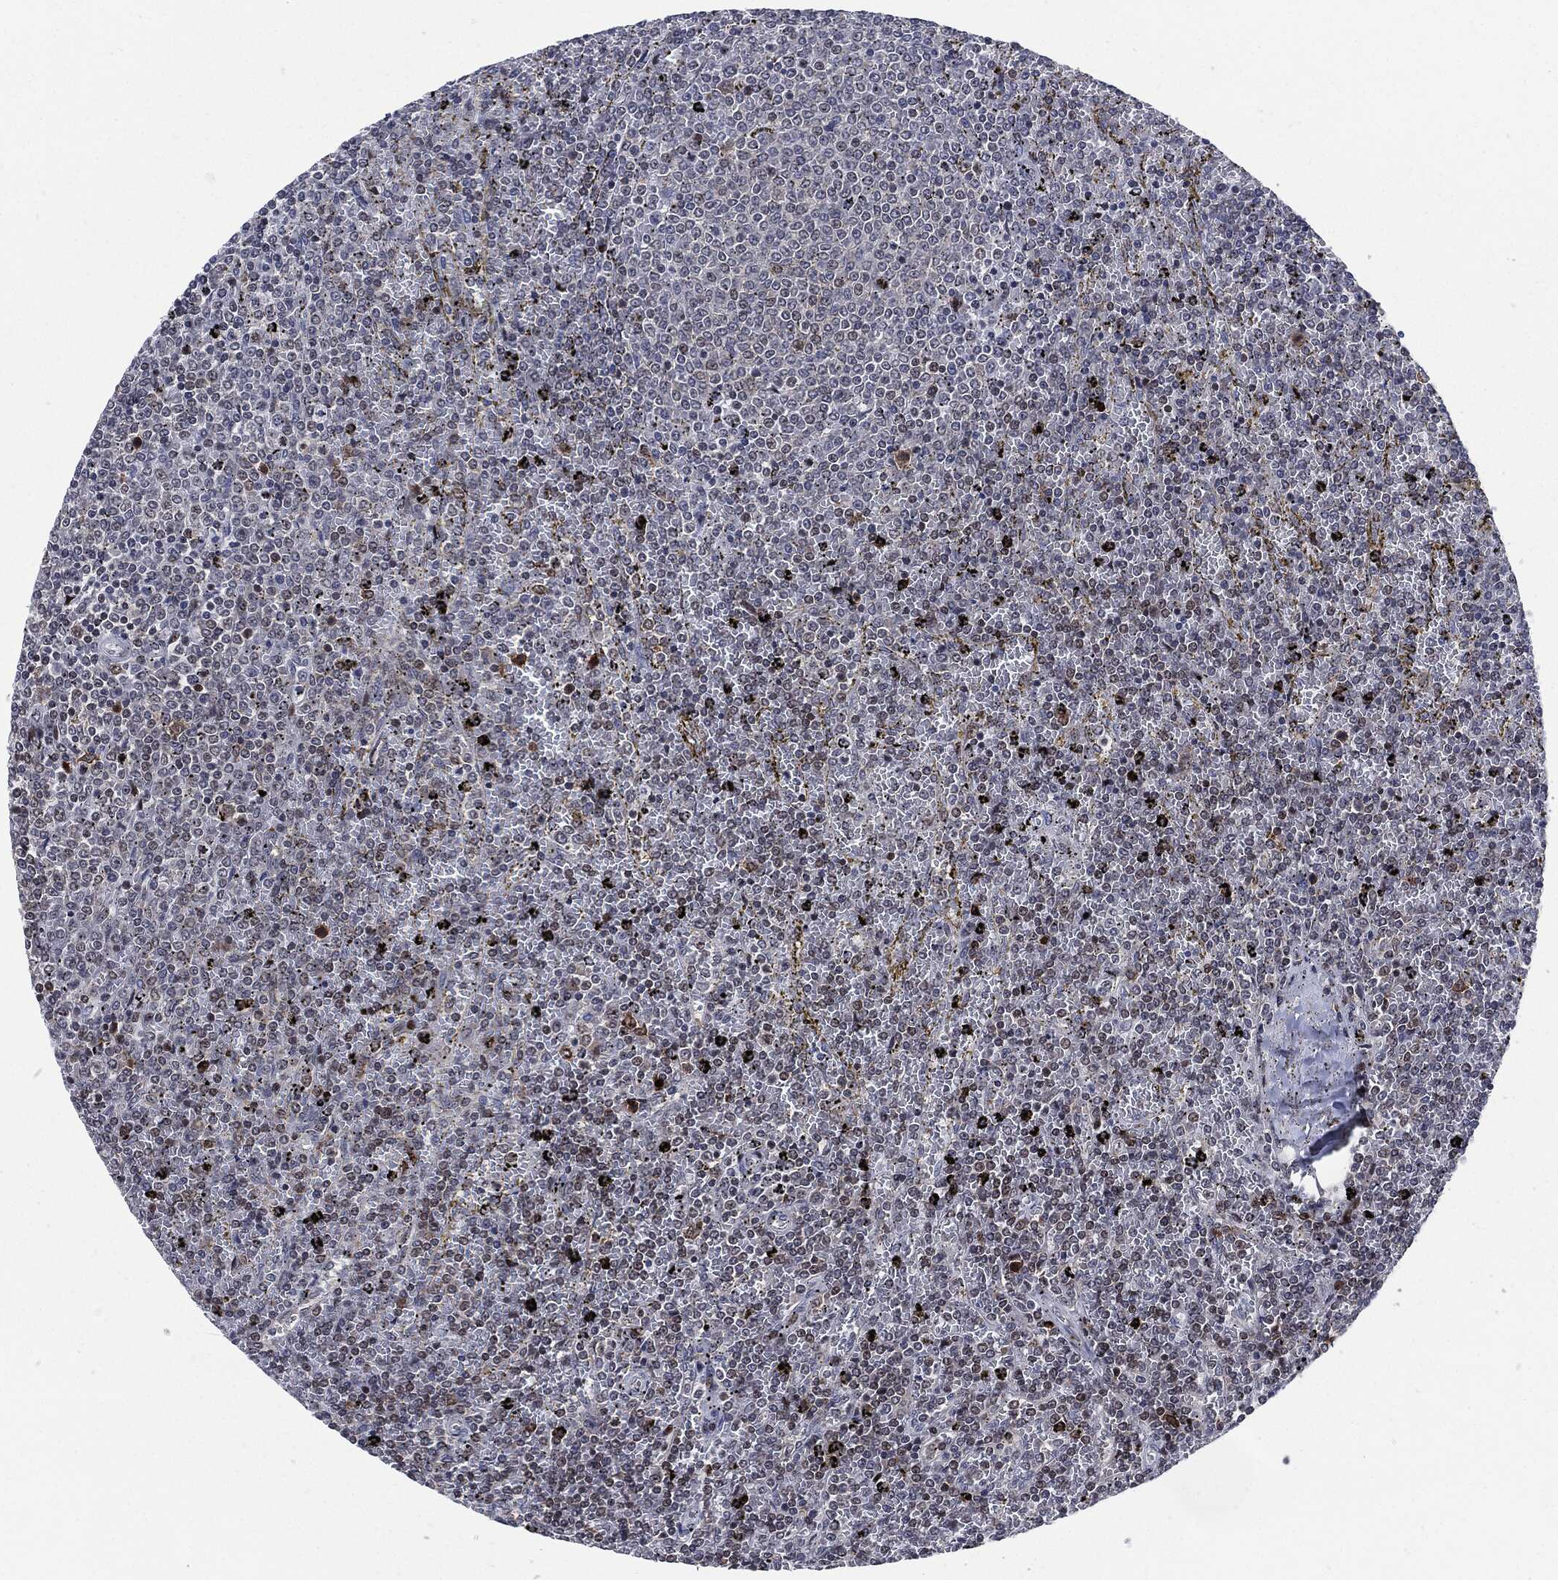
{"staining": {"intensity": "negative", "quantity": "none", "location": "none"}, "tissue": "lymphoma", "cell_type": "Tumor cells", "image_type": "cancer", "snomed": [{"axis": "morphology", "description": "Malignant lymphoma, non-Hodgkin's type, Low grade"}, {"axis": "topography", "description": "Spleen"}], "caption": "A micrograph of low-grade malignant lymphoma, non-Hodgkin's type stained for a protein displays no brown staining in tumor cells.", "gene": "AKT2", "patient": {"sex": "female", "age": 77}}